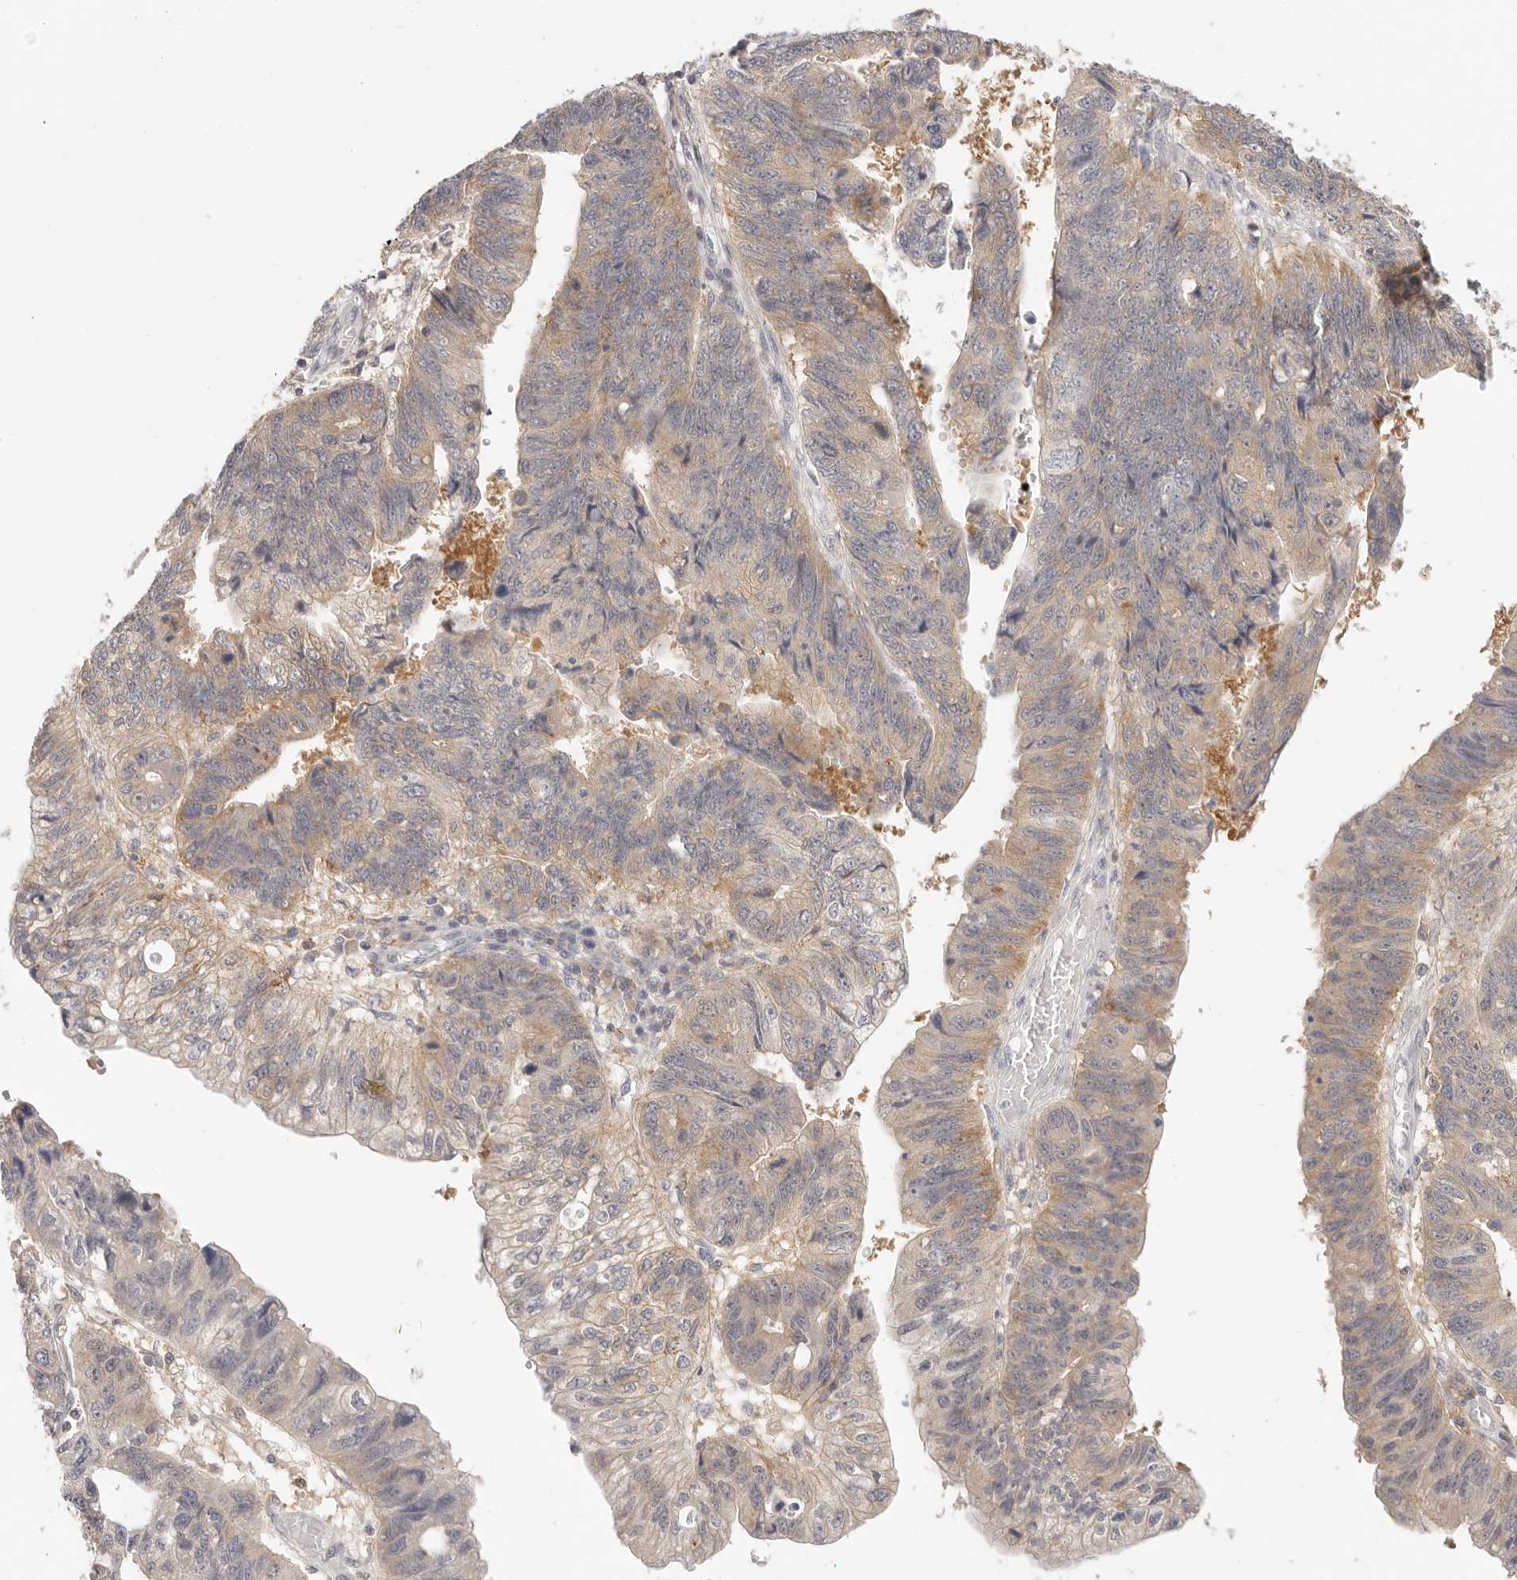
{"staining": {"intensity": "weak", "quantity": "25%-75%", "location": "cytoplasmic/membranous"}, "tissue": "stomach cancer", "cell_type": "Tumor cells", "image_type": "cancer", "snomed": [{"axis": "morphology", "description": "Adenocarcinoma, NOS"}, {"axis": "topography", "description": "Stomach"}], "caption": "Adenocarcinoma (stomach) tissue exhibits weak cytoplasmic/membranous expression in about 25%-75% of tumor cells", "gene": "DTNBP1", "patient": {"sex": "male", "age": 59}}